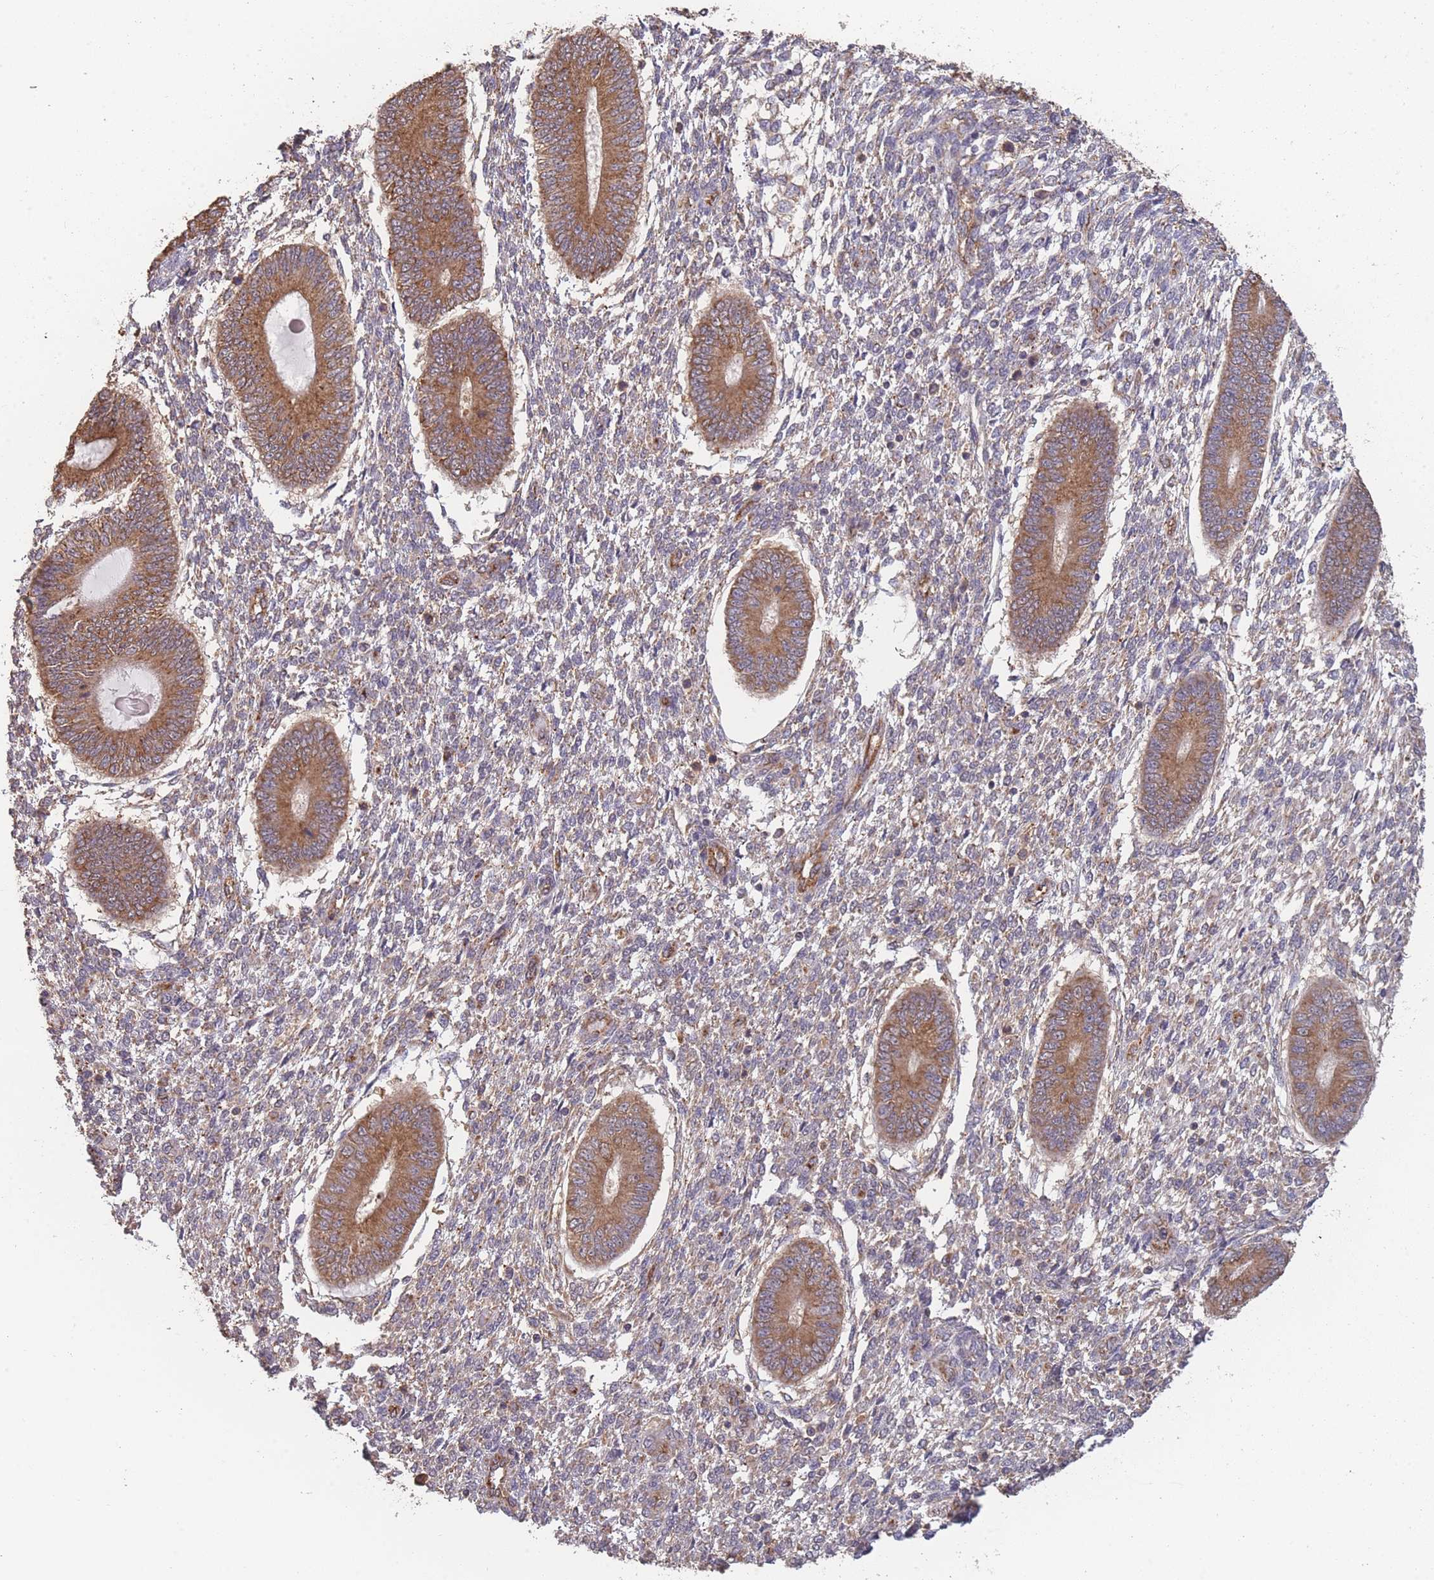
{"staining": {"intensity": "weak", "quantity": "25%-75%", "location": "cytoplasmic/membranous"}, "tissue": "endometrium", "cell_type": "Cells in endometrial stroma", "image_type": "normal", "snomed": [{"axis": "morphology", "description": "Normal tissue, NOS"}, {"axis": "topography", "description": "Endometrium"}], "caption": "Immunohistochemical staining of normal human endometrium shows low levels of weak cytoplasmic/membranous positivity in approximately 25%-75% of cells in endometrial stroma.", "gene": "SANBR", "patient": {"sex": "female", "age": 49}}